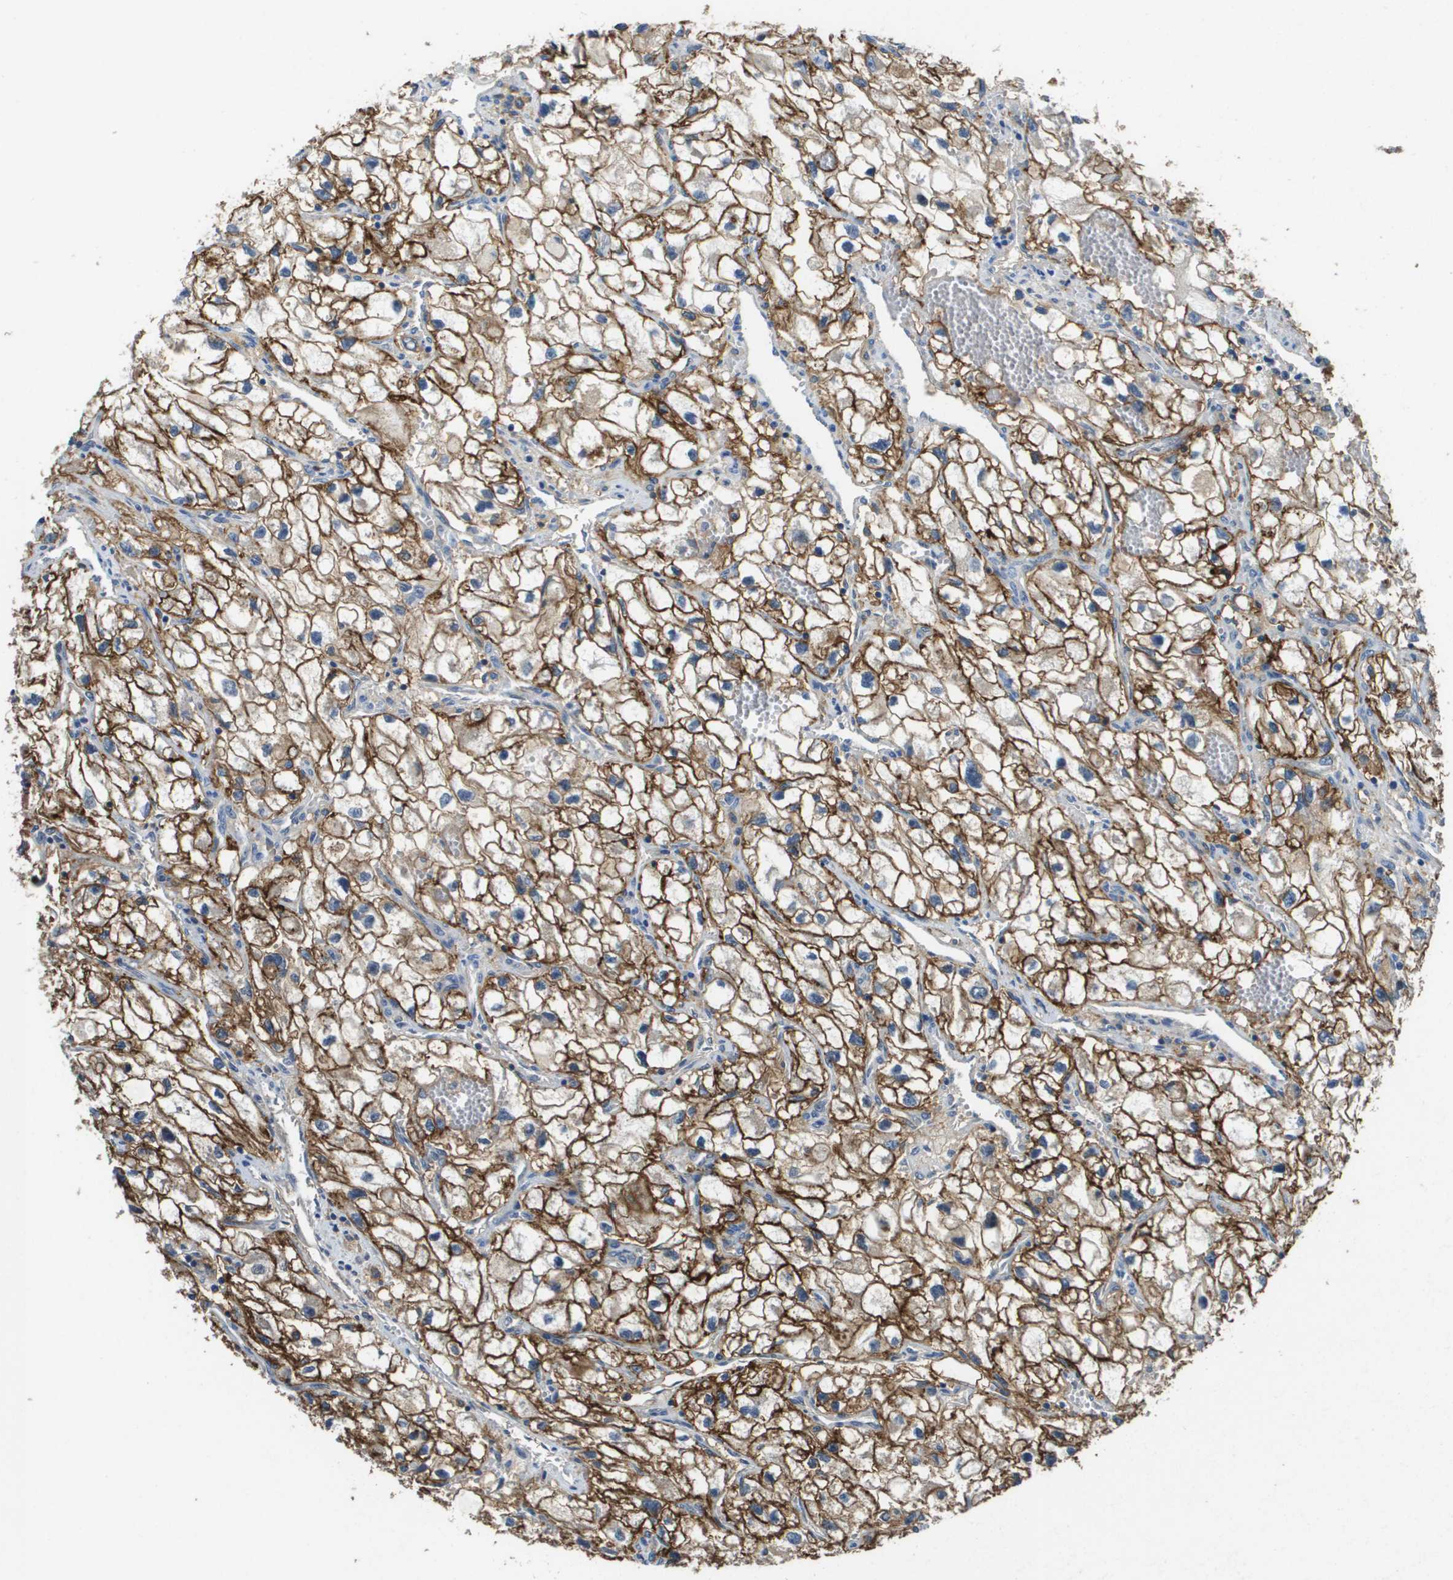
{"staining": {"intensity": "strong", "quantity": ">75%", "location": "cytoplasmic/membranous"}, "tissue": "renal cancer", "cell_type": "Tumor cells", "image_type": "cancer", "snomed": [{"axis": "morphology", "description": "Adenocarcinoma, NOS"}, {"axis": "topography", "description": "Kidney"}], "caption": "Immunohistochemistry photomicrograph of renal cancer (adenocarcinoma) stained for a protein (brown), which displays high levels of strong cytoplasmic/membranous staining in approximately >75% of tumor cells.", "gene": "SLC16A3", "patient": {"sex": "female", "age": 70}}